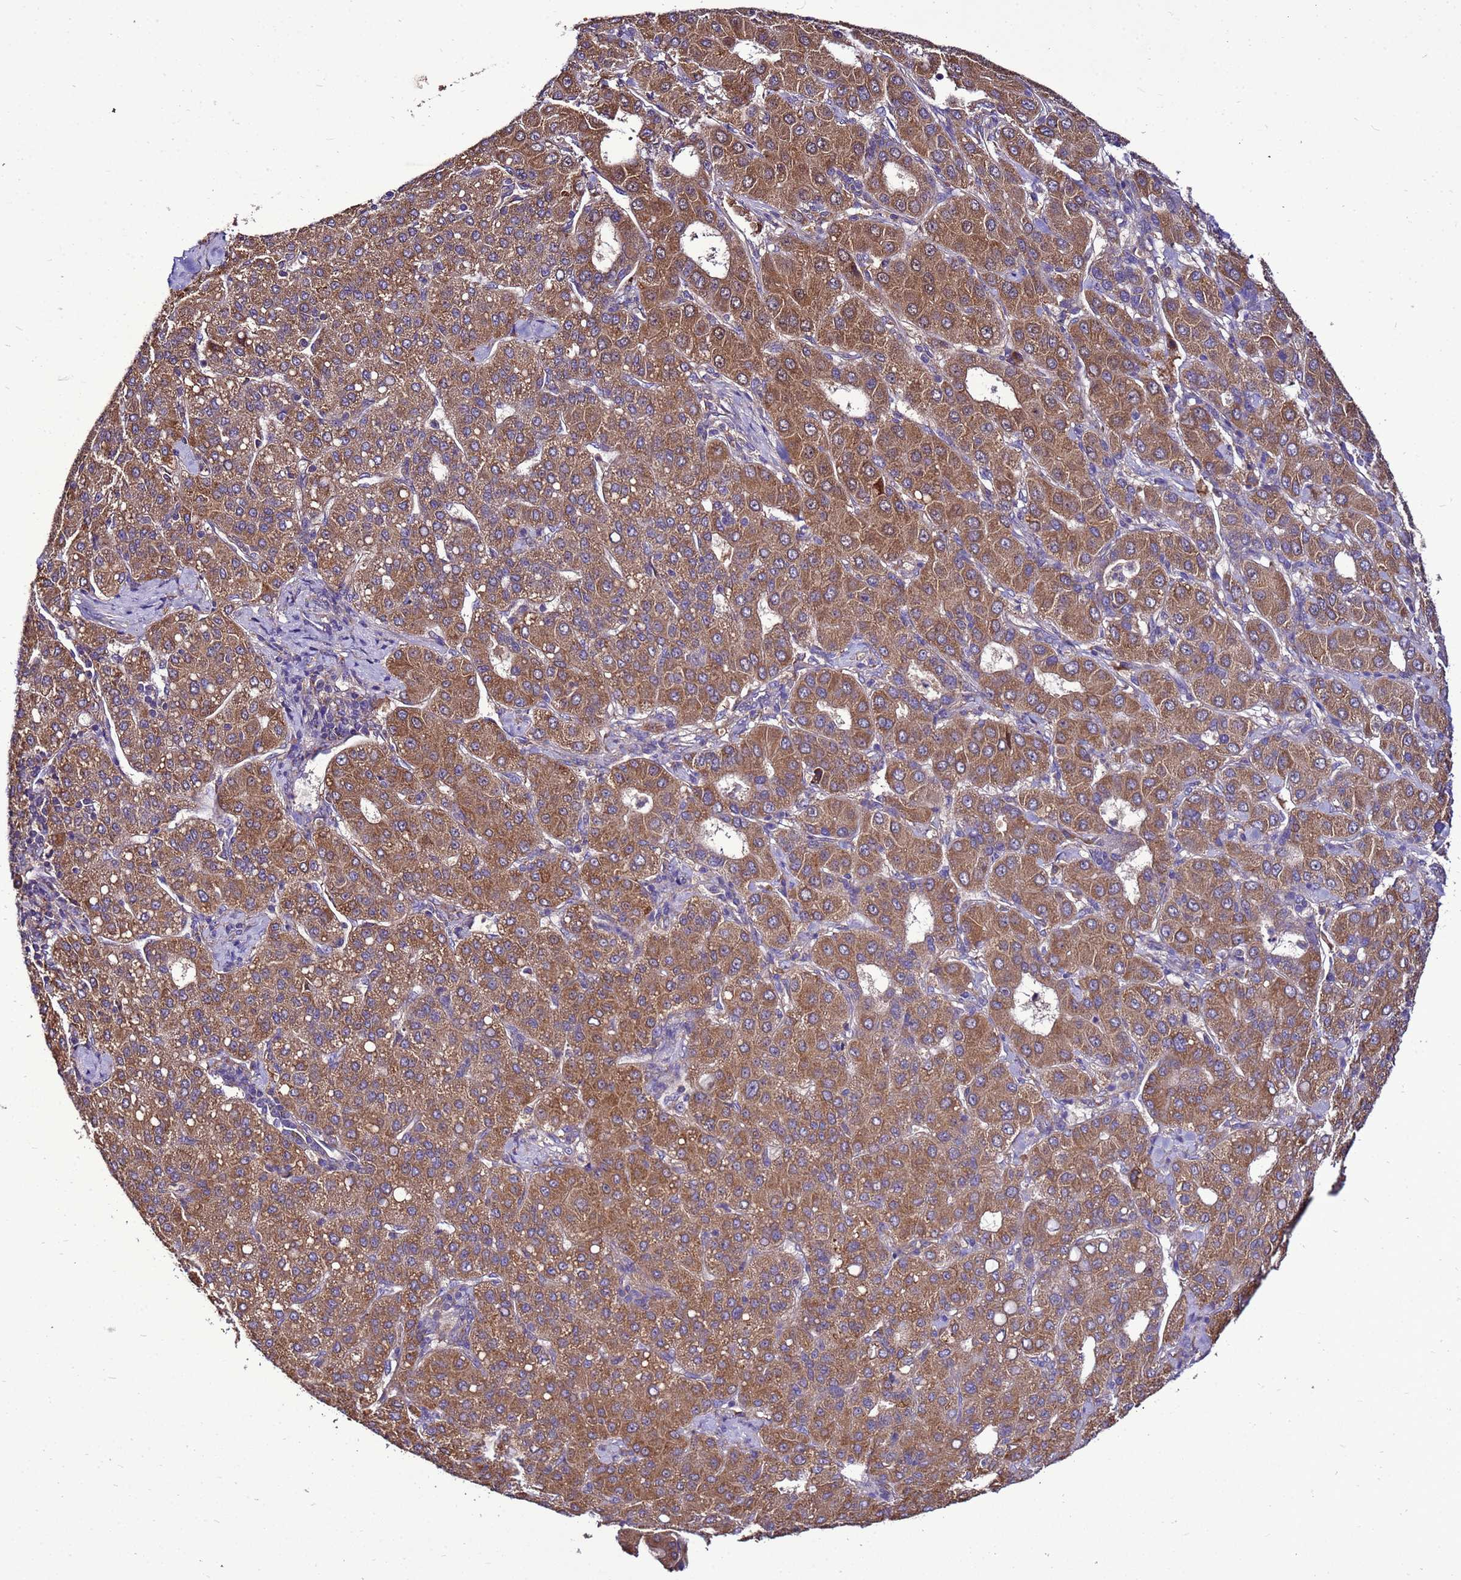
{"staining": {"intensity": "moderate", "quantity": ">75%", "location": "cytoplasmic/membranous"}, "tissue": "liver cancer", "cell_type": "Tumor cells", "image_type": "cancer", "snomed": [{"axis": "morphology", "description": "Carcinoma, Hepatocellular, NOS"}, {"axis": "topography", "description": "Liver"}], "caption": "An image showing moderate cytoplasmic/membranous expression in about >75% of tumor cells in hepatocellular carcinoma (liver), as visualized by brown immunohistochemical staining.", "gene": "ANTKMT", "patient": {"sex": "male", "age": 65}}